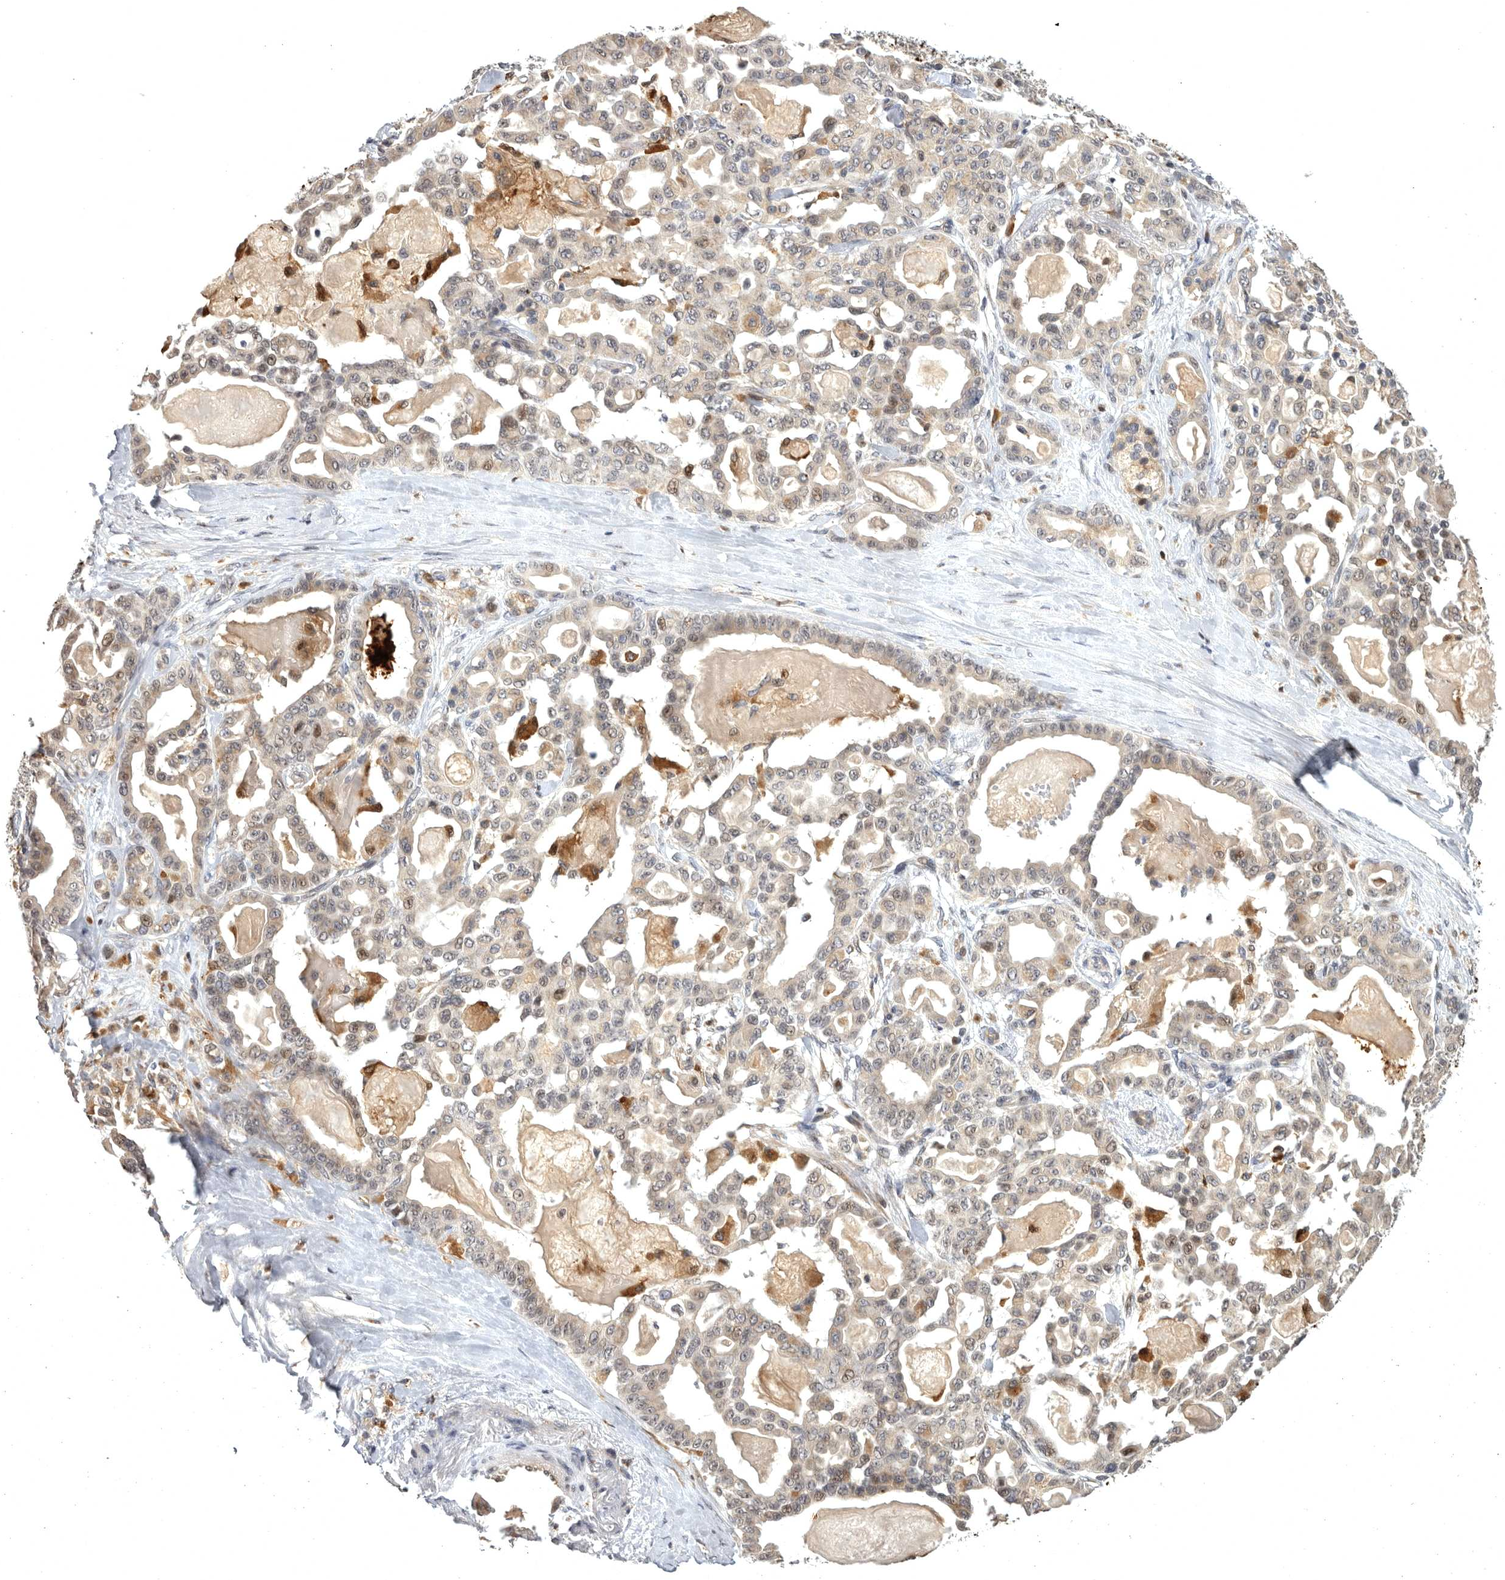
{"staining": {"intensity": "weak", "quantity": "<25%", "location": "nuclear"}, "tissue": "pancreatic cancer", "cell_type": "Tumor cells", "image_type": "cancer", "snomed": [{"axis": "morphology", "description": "Adenocarcinoma, NOS"}, {"axis": "topography", "description": "Pancreas"}], "caption": "The photomicrograph reveals no staining of tumor cells in pancreatic cancer.", "gene": "MAN2A1", "patient": {"sex": "male", "age": 63}}